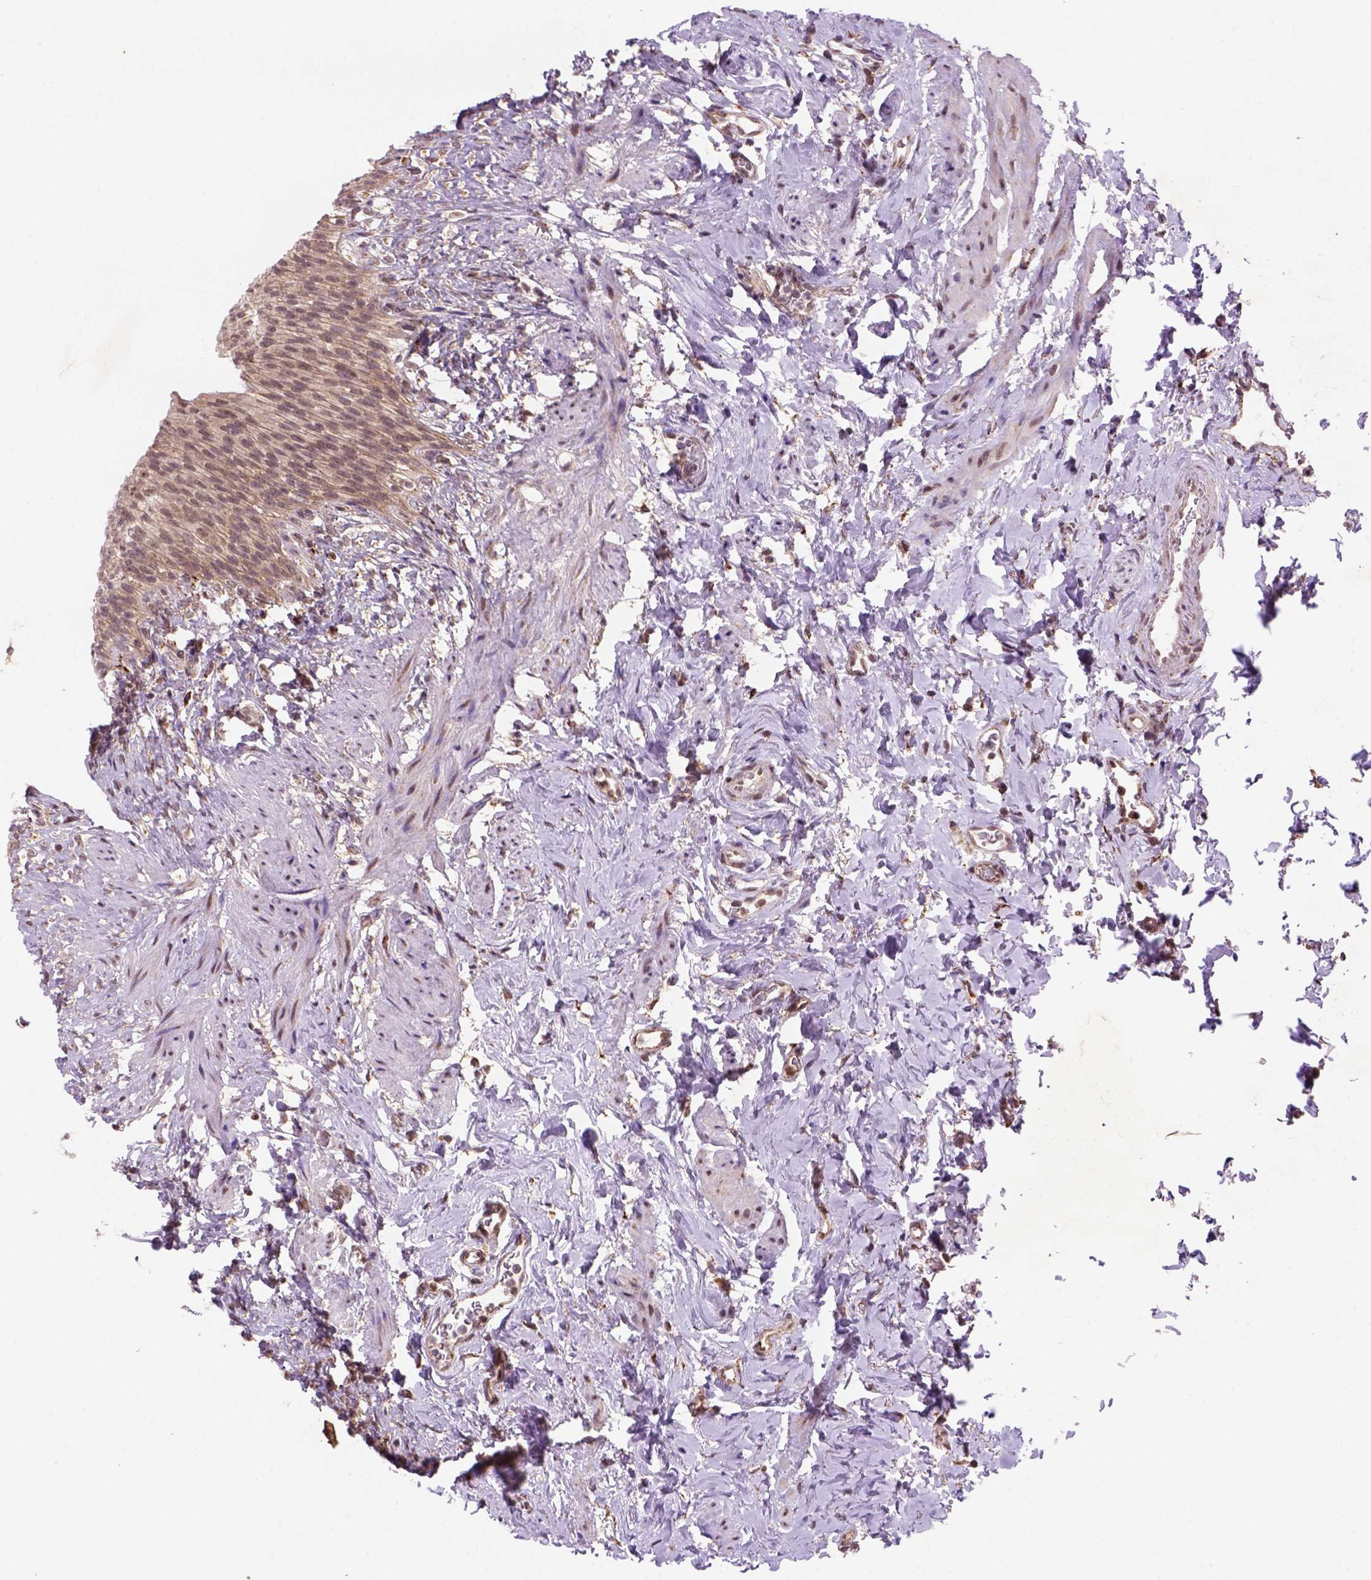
{"staining": {"intensity": "strong", "quantity": "25%-75%", "location": "cytoplasmic/membranous"}, "tissue": "urinary bladder", "cell_type": "Urothelial cells", "image_type": "normal", "snomed": [{"axis": "morphology", "description": "Normal tissue, NOS"}, {"axis": "topography", "description": "Urinary bladder"}, {"axis": "topography", "description": "Prostate"}], "caption": "Immunohistochemical staining of benign urinary bladder reveals 25%-75% levels of strong cytoplasmic/membranous protein staining in about 25%-75% of urothelial cells.", "gene": "FZD7", "patient": {"sex": "male", "age": 76}}